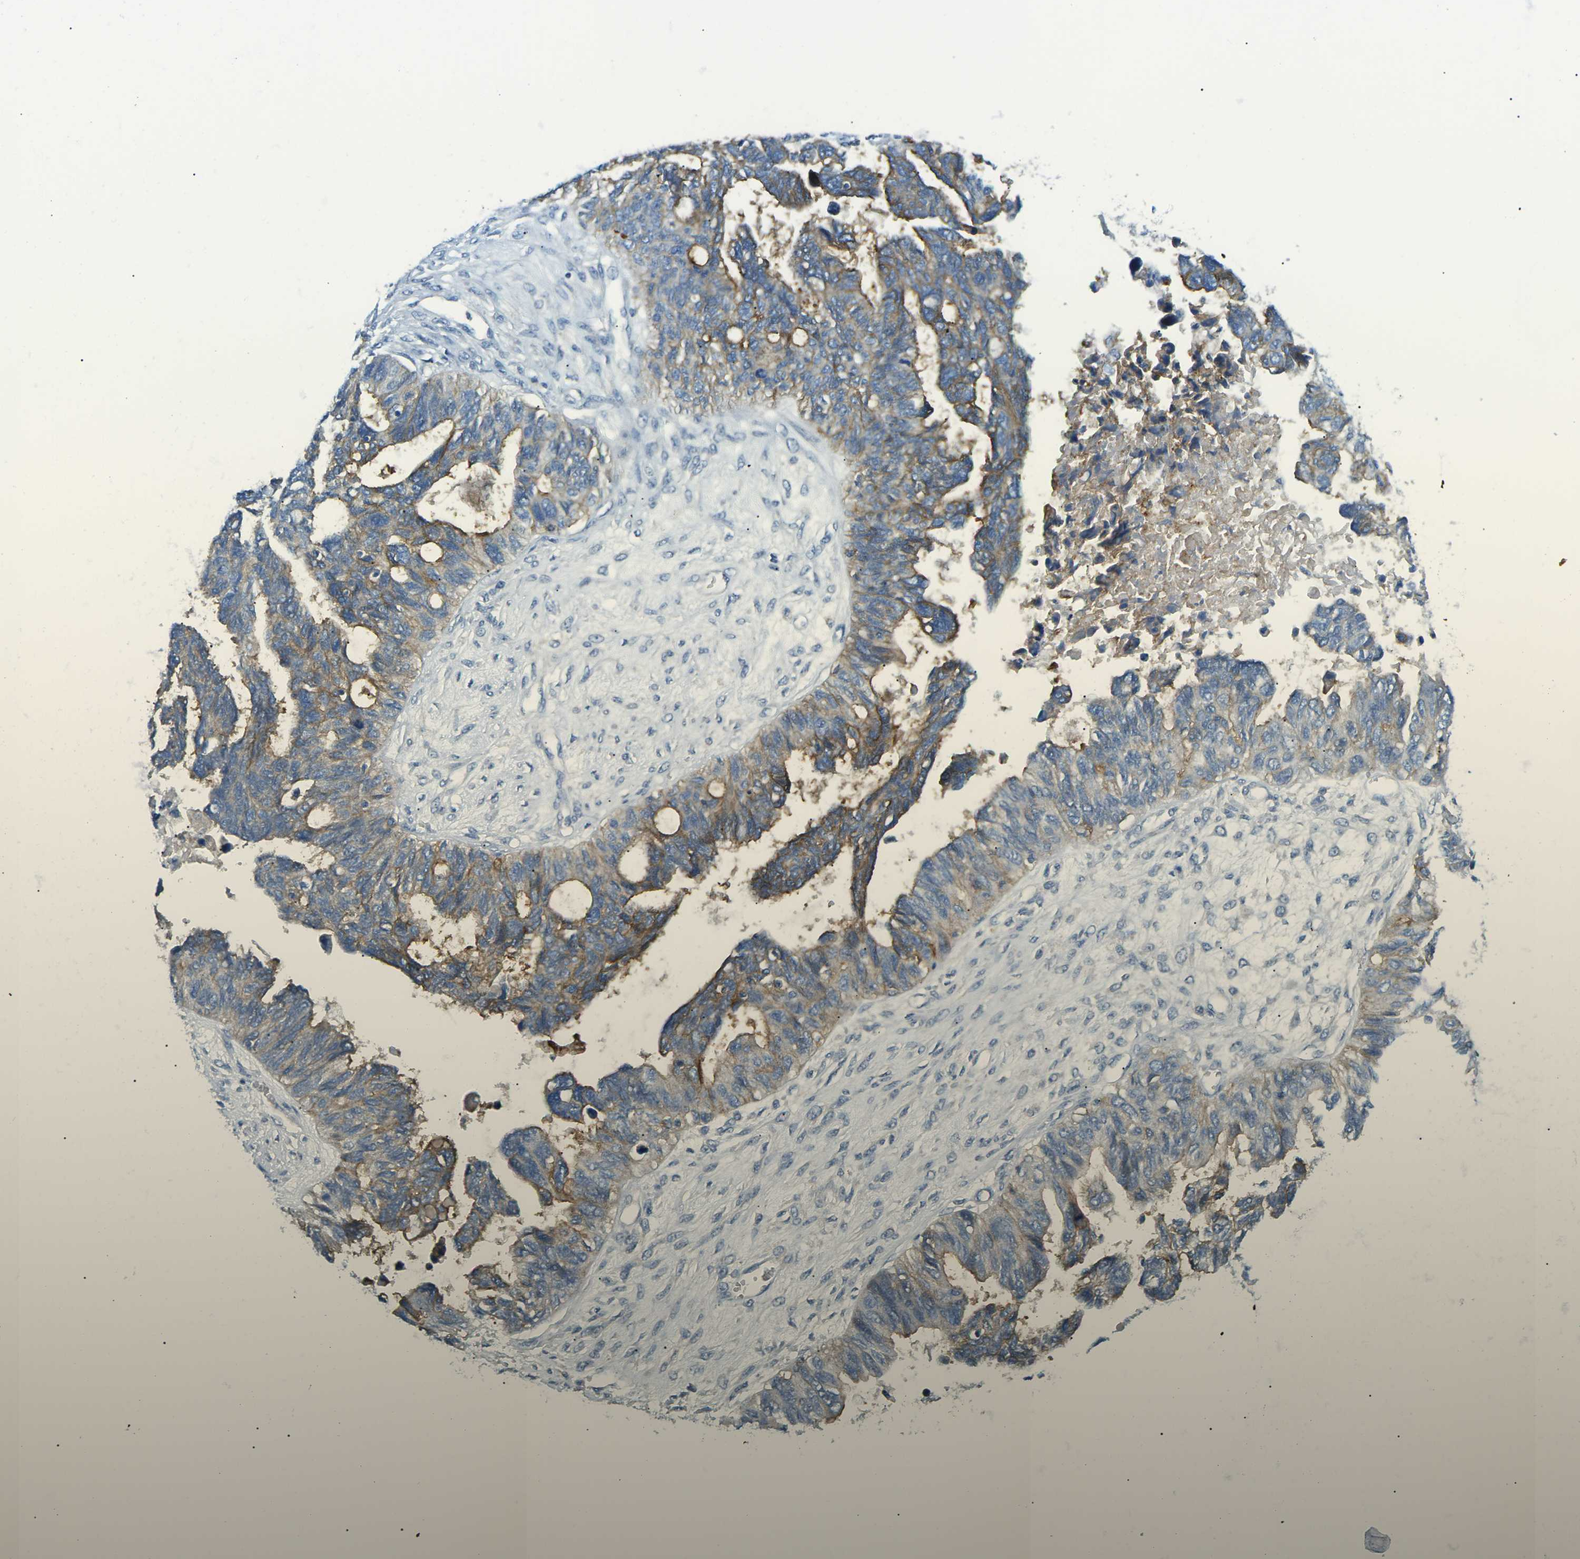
{"staining": {"intensity": "moderate", "quantity": "25%-75%", "location": "cytoplasmic/membranous"}, "tissue": "ovarian cancer", "cell_type": "Tumor cells", "image_type": "cancer", "snomed": [{"axis": "morphology", "description": "Cystadenocarcinoma, serous, NOS"}, {"axis": "topography", "description": "Ovary"}], "caption": "Brown immunohistochemical staining in ovarian cancer (serous cystadenocarcinoma) displays moderate cytoplasmic/membranous positivity in approximately 25%-75% of tumor cells.", "gene": "CD47", "patient": {"sex": "female", "age": 79}}